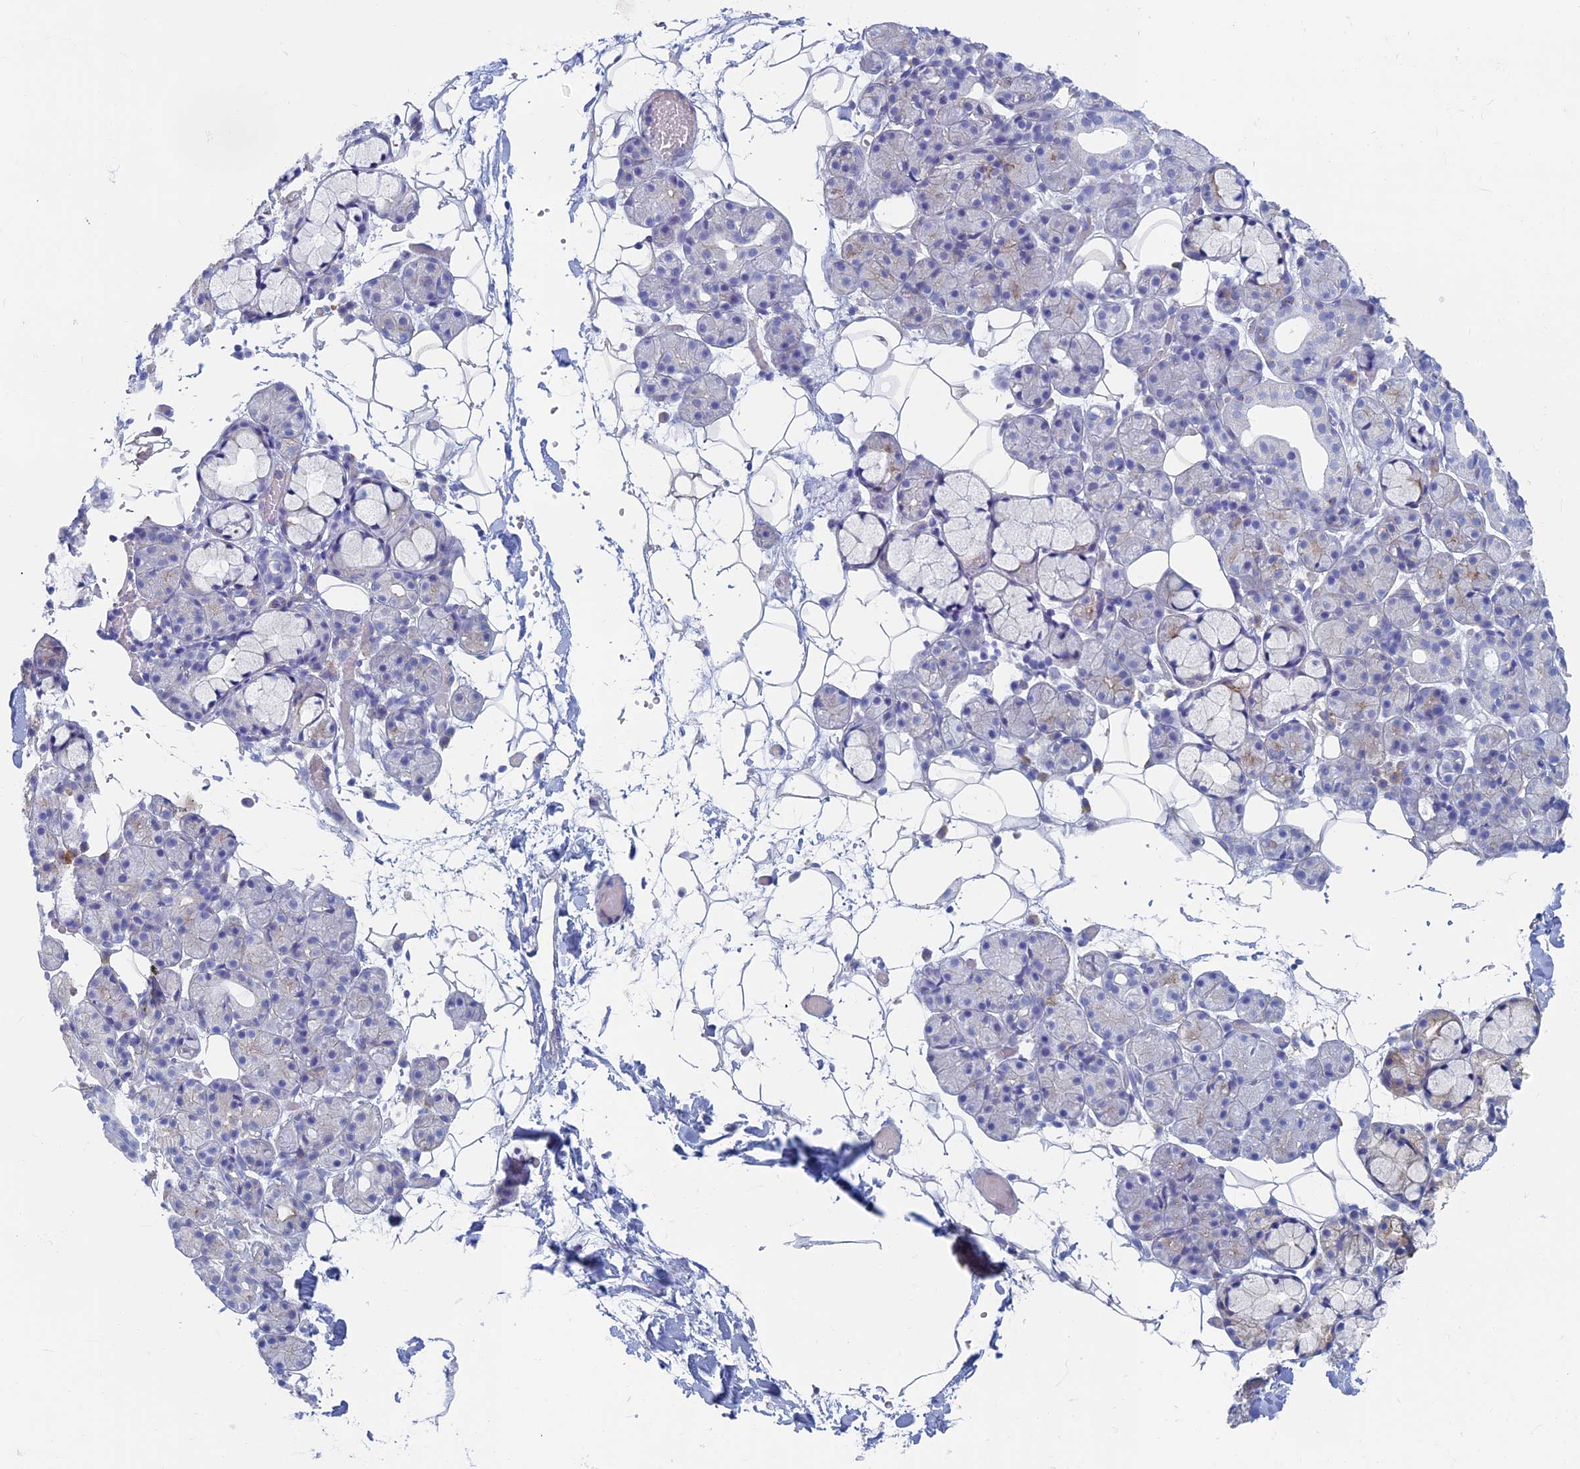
{"staining": {"intensity": "negative", "quantity": "none", "location": "none"}, "tissue": "salivary gland", "cell_type": "Glandular cells", "image_type": "normal", "snomed": [{"axis": "morphology", "description": "Normal tissue, NOS"}, {"axis": "topography", "description": "Salivary gland"}], "caption": "The photomicrograph demonstrates no staining of glandular cells in unremarkable salivary gland. (Immunohistochemistry, brightfield microscopy, high magnification).", "gene": "MAGEB6", "patient": {"sex": "male", "age": 63}}